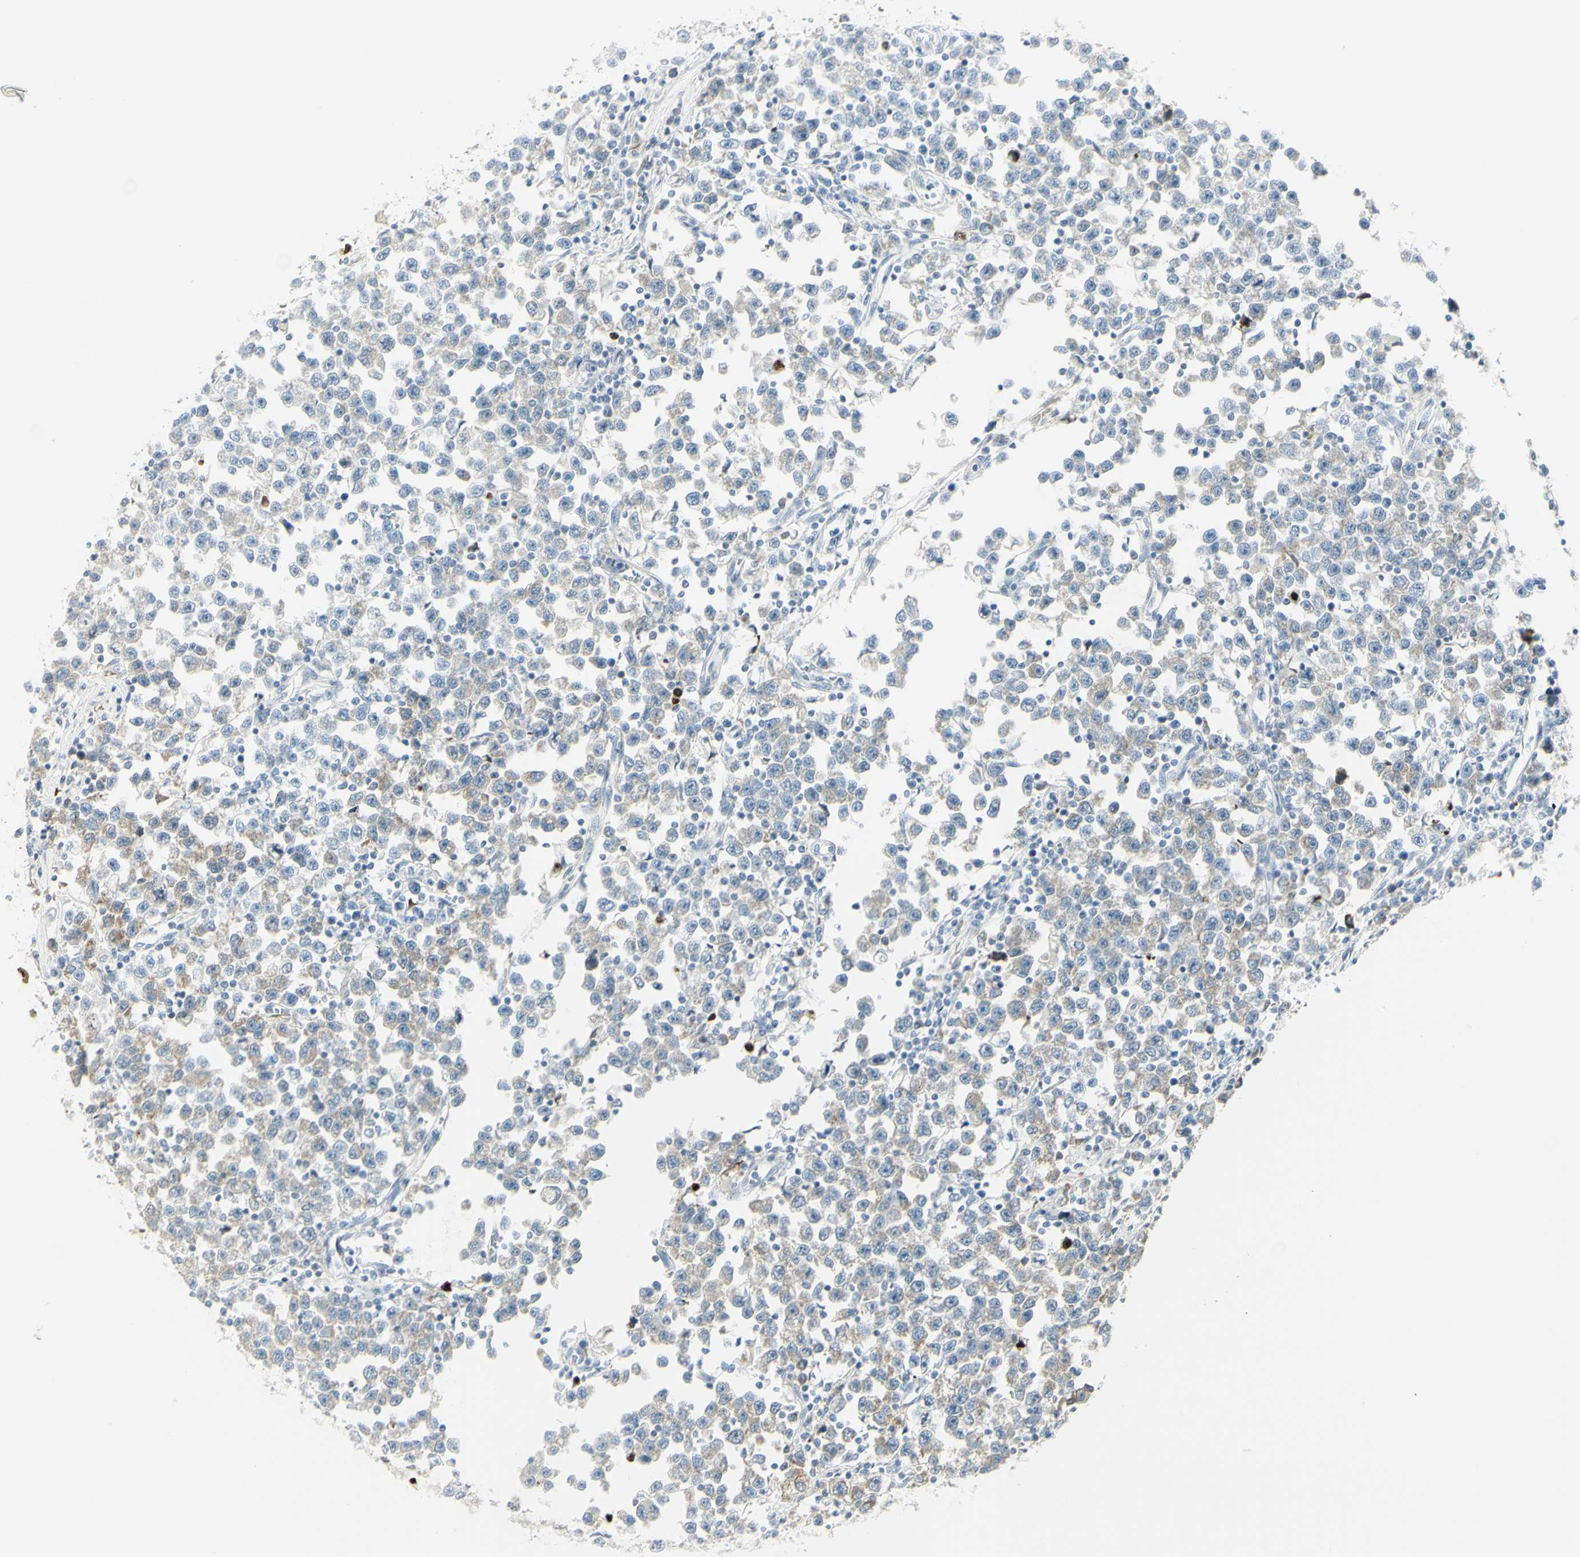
{"staining": {"intensity": "weak", "quantity": "25%-75%", "location": "cytoplasmic/membranous"}, "tissue": "testis cancer", "cell_type": "Tumor cells", "image_type": "cancer", "snomed": [{"axis": "morphology", "description": "Seminoma, NOS"}, {"axis": "topography", "description": "Testis"}], "caption": "Tumor cells show weak cytoplasmic/membranous expression in approximately 25%-75% of cells in testis cancer (seminoma).", "gene": "MDK", "patient": {"sex": "male", "age": 43}}